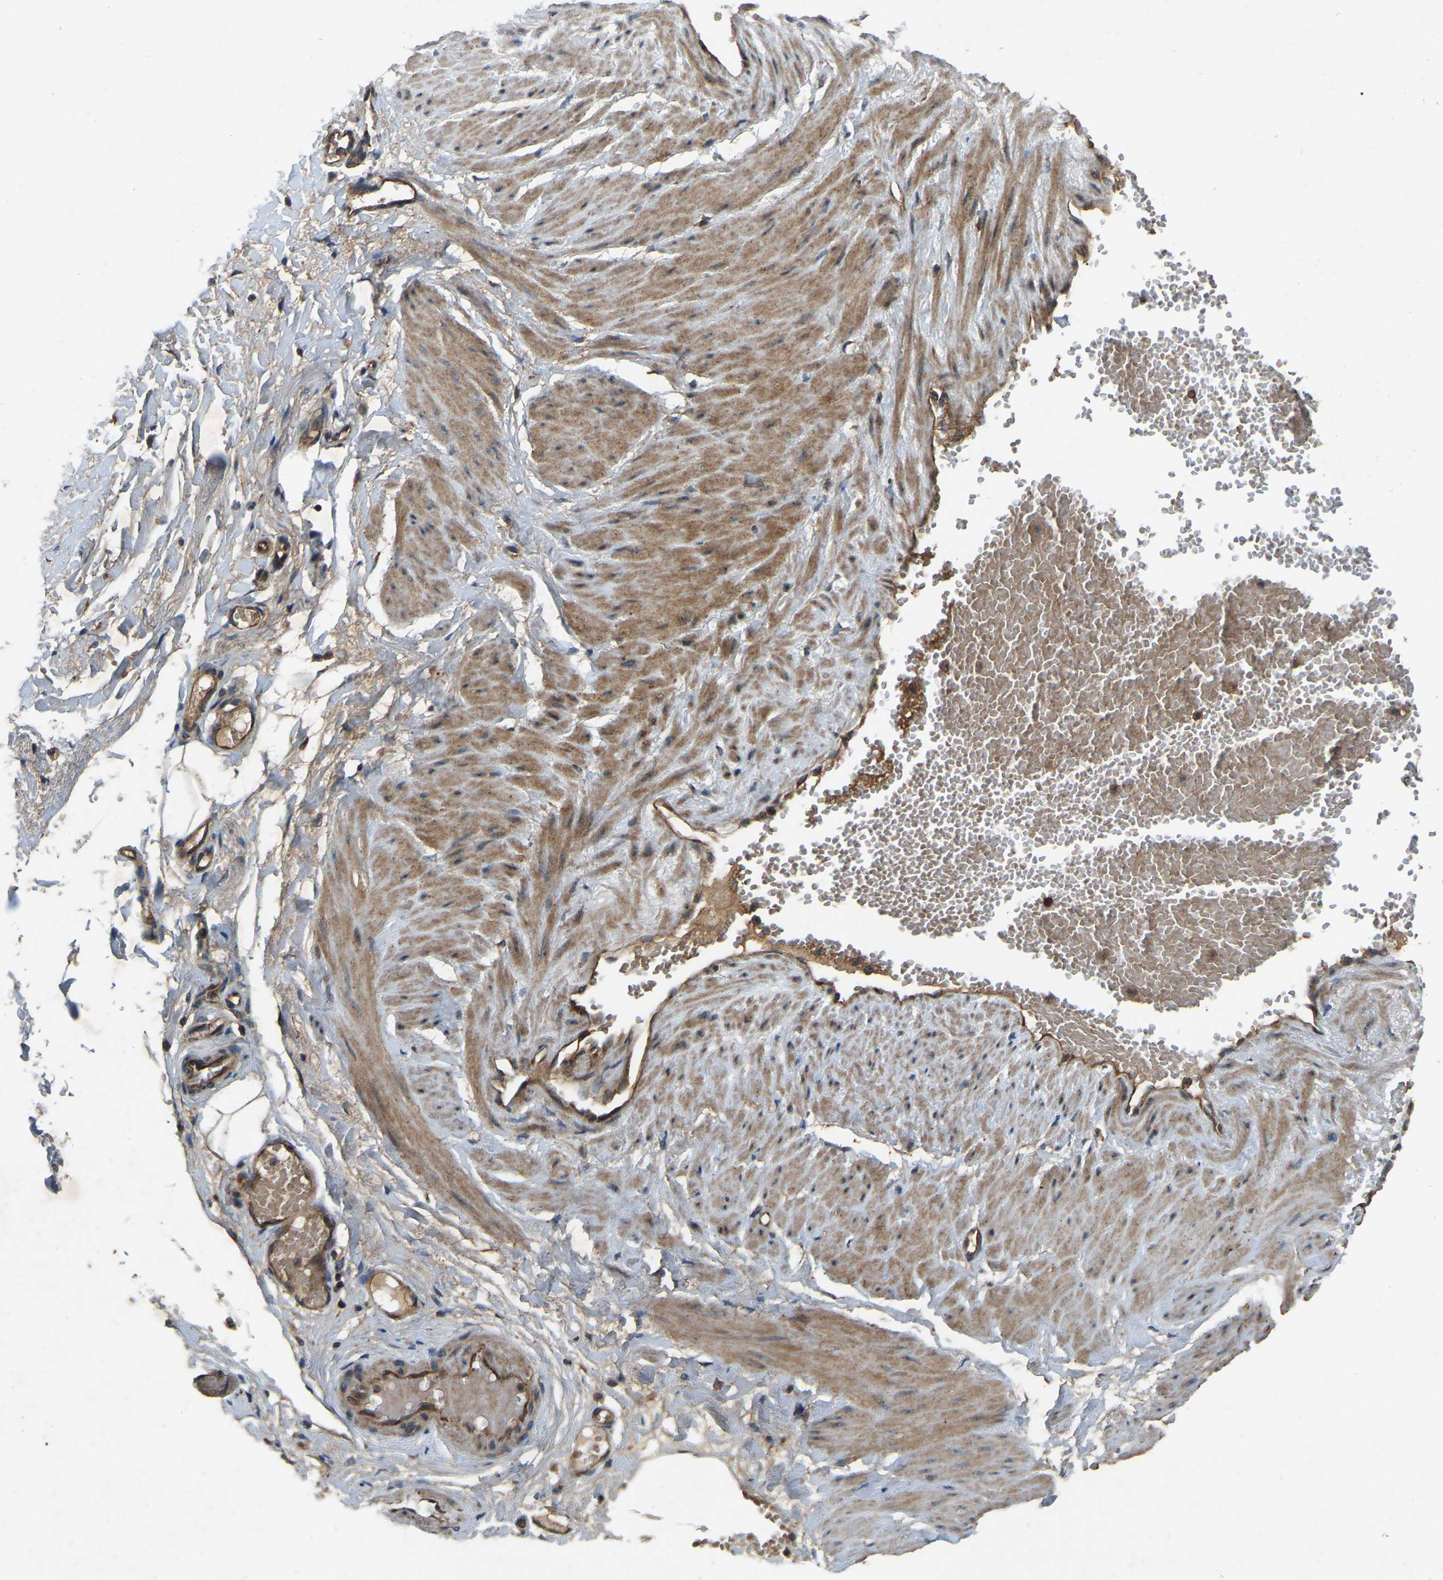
{"staining": {"intensity": "moderate", "quantity": ">75%", "location": "cytoplasmic/membranous"}, "tissue": "adipose tissue", "cell_type": "Adipocytes", "image_type": "normal", "snomed": [{"axis": "morphology", "description": "Normal tissue, NOS"}, {"axis": "topography", "description": "Soft tissue"}], "caption": "Unremarkable adipose tissue was stained to show a protein in brown. There is medium levels of moderate cytoplasmic/membranous positivity in approximately >75% of adipocytes. The staining was performed using DAB (3,3'-diaminobenzidine) to visualize the protein expression in brown, while the nuclei were stained in blue with hematoxylin (Magnification: 20x).", "gene": "SAMD9L", "patient": {"sex": "male", "age": 72}}